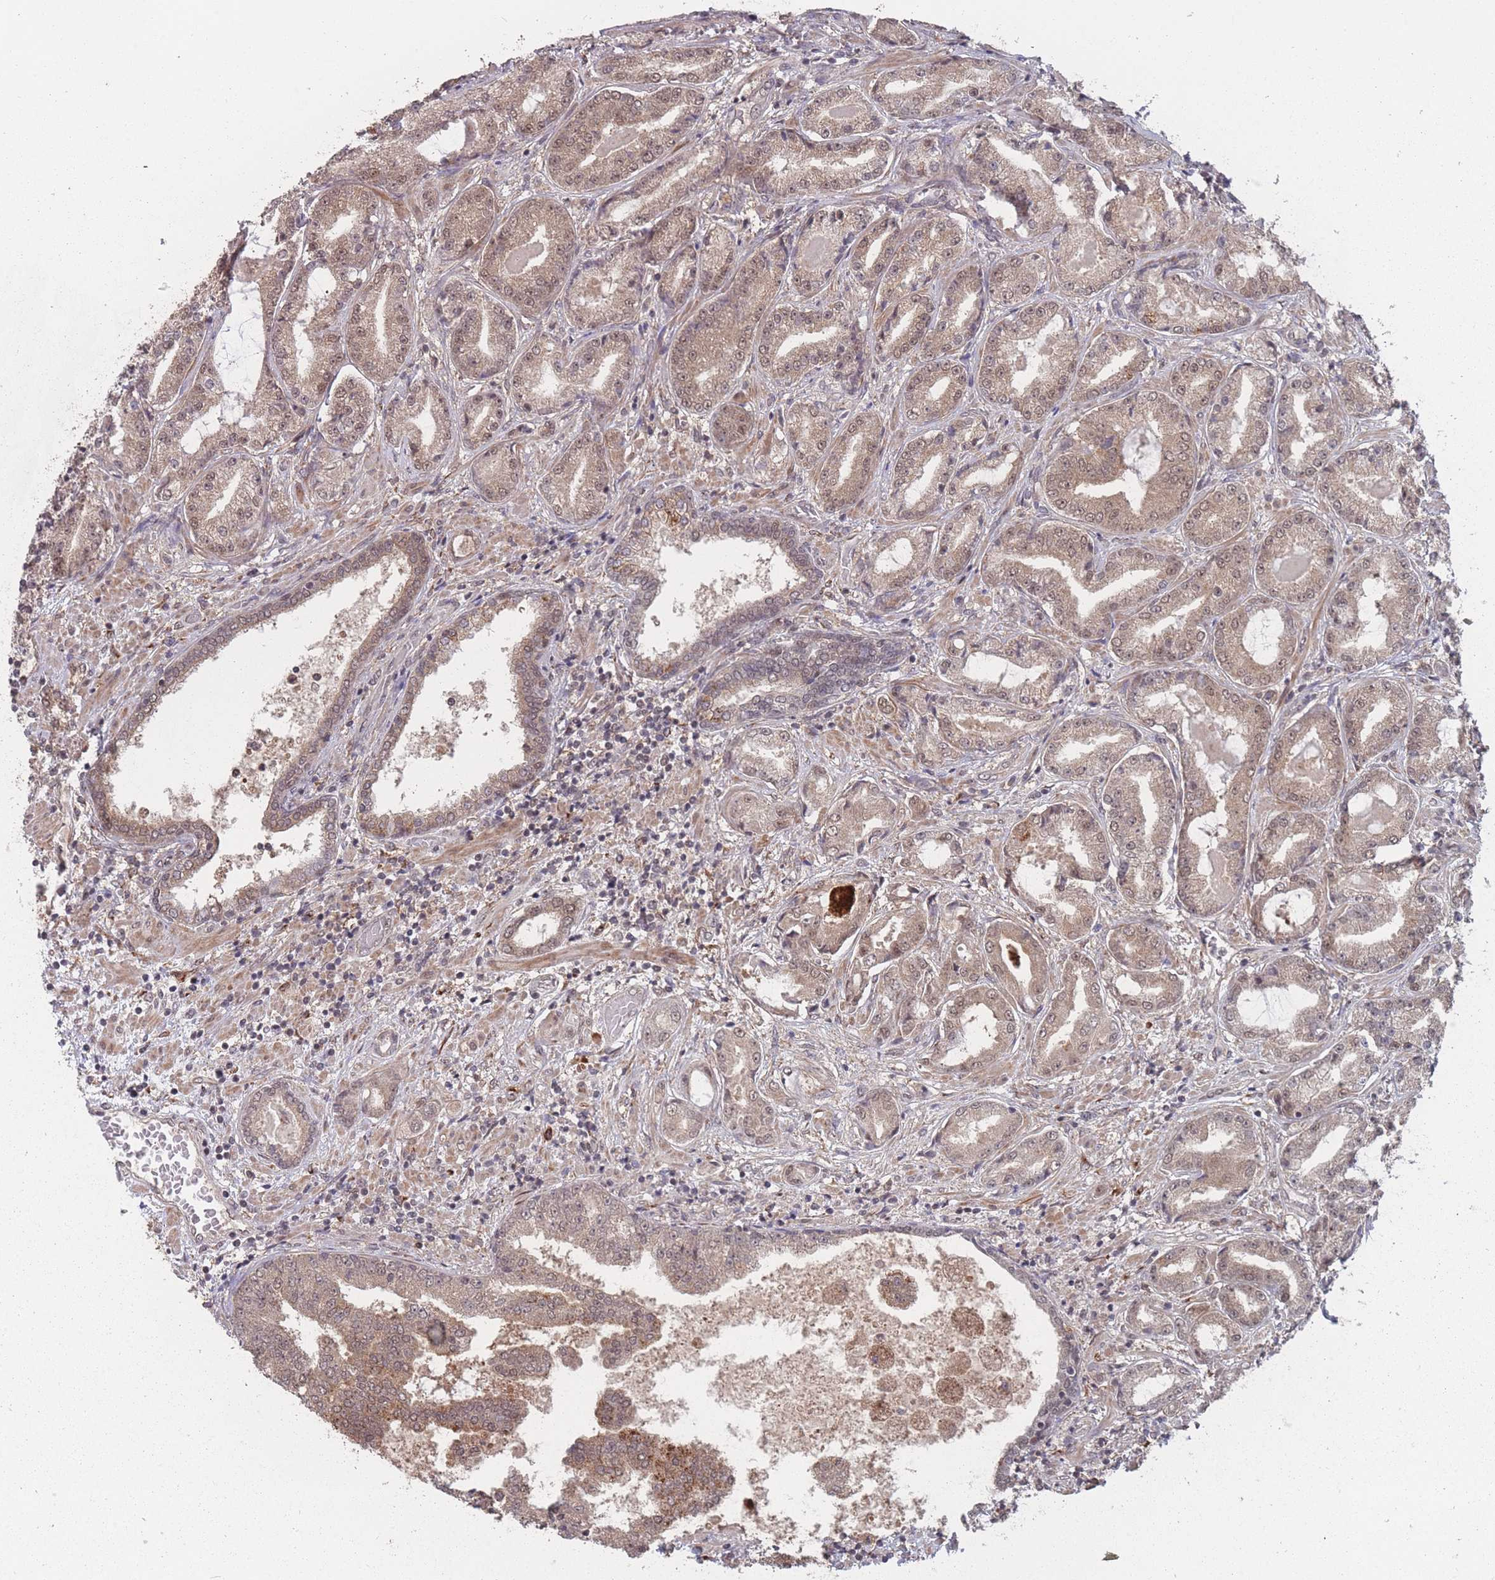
{"staining": {"intensity": "moderate", "quantity": ">75%", "location": "cytoplasmic/membranous,nuclear"}, "tissue": "prostate cancer", "cell_type": "Tumor cells", "image_type": "cancer", "snomed": [{"axis": "morphology", "description": "Adenocarcinoma, High grade"}, {"axis": "topography", "description": "Prostate"}], "caption": "The image reveals staining of prostate cancer (high-grade adenocarcinoma), revealing moderate cytoplasmic/membranous and nuclear protein staining (brown color) within tumor cells.", "gene": "CNTRL", "patient": {"sex": "male", "age": 68}}